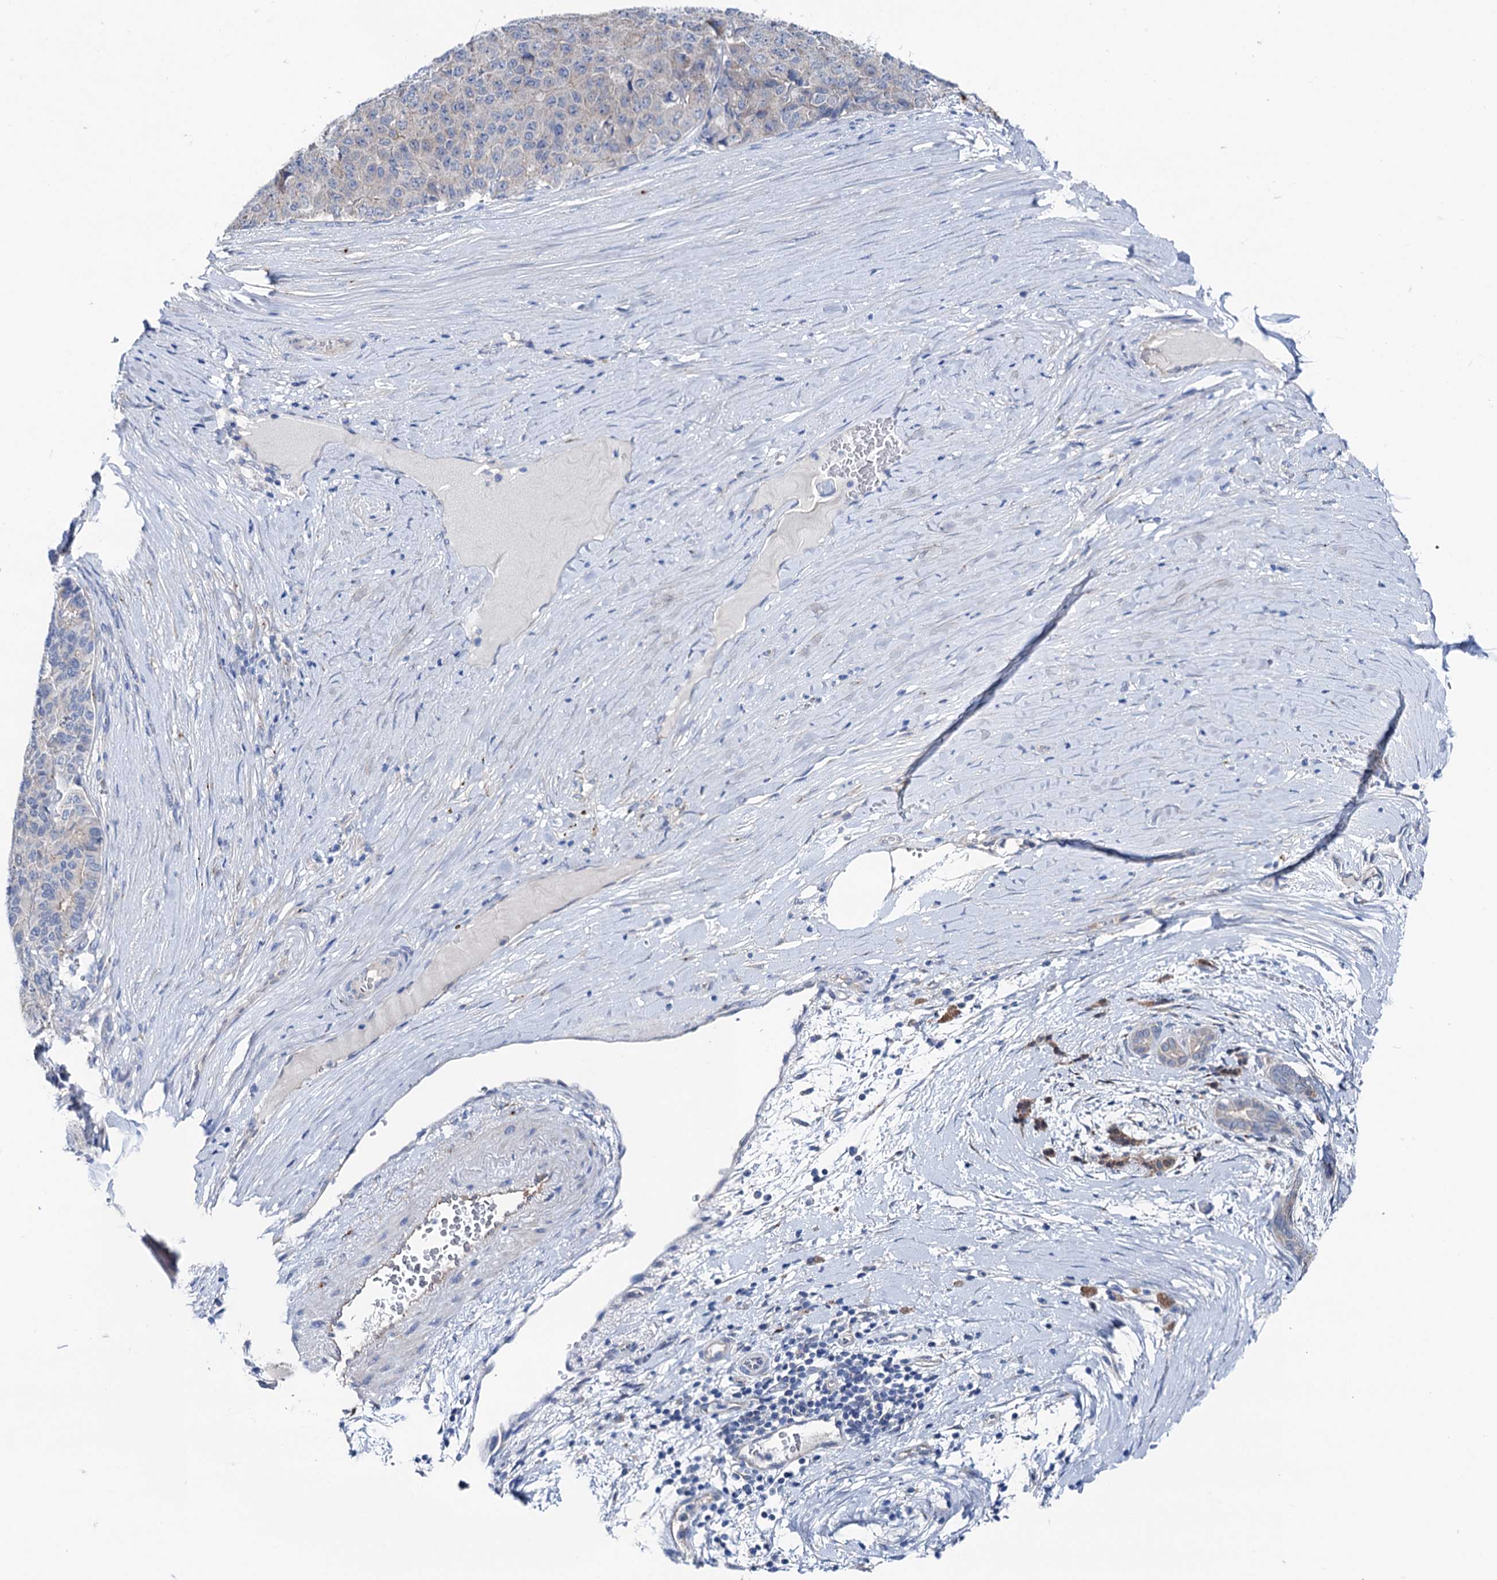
{"staining": {"intensity": "negative", "quantity": "none", "location": "none"}, "tissue": "pancreatic cancer", "cell_type": "Tumor cells", "image_type": "cancer", "snomed": [{"axis": "morphology", "description": "Adenocarcinoma, NOS"}, {"axis": "topography", "description": "Pancreas"}], "caption": "Tumor cells show no significant positivity in pancreatic adenocarcinoma.", "gene": "SHROOM1", "patient": {"sex": "male", "age": 50}}